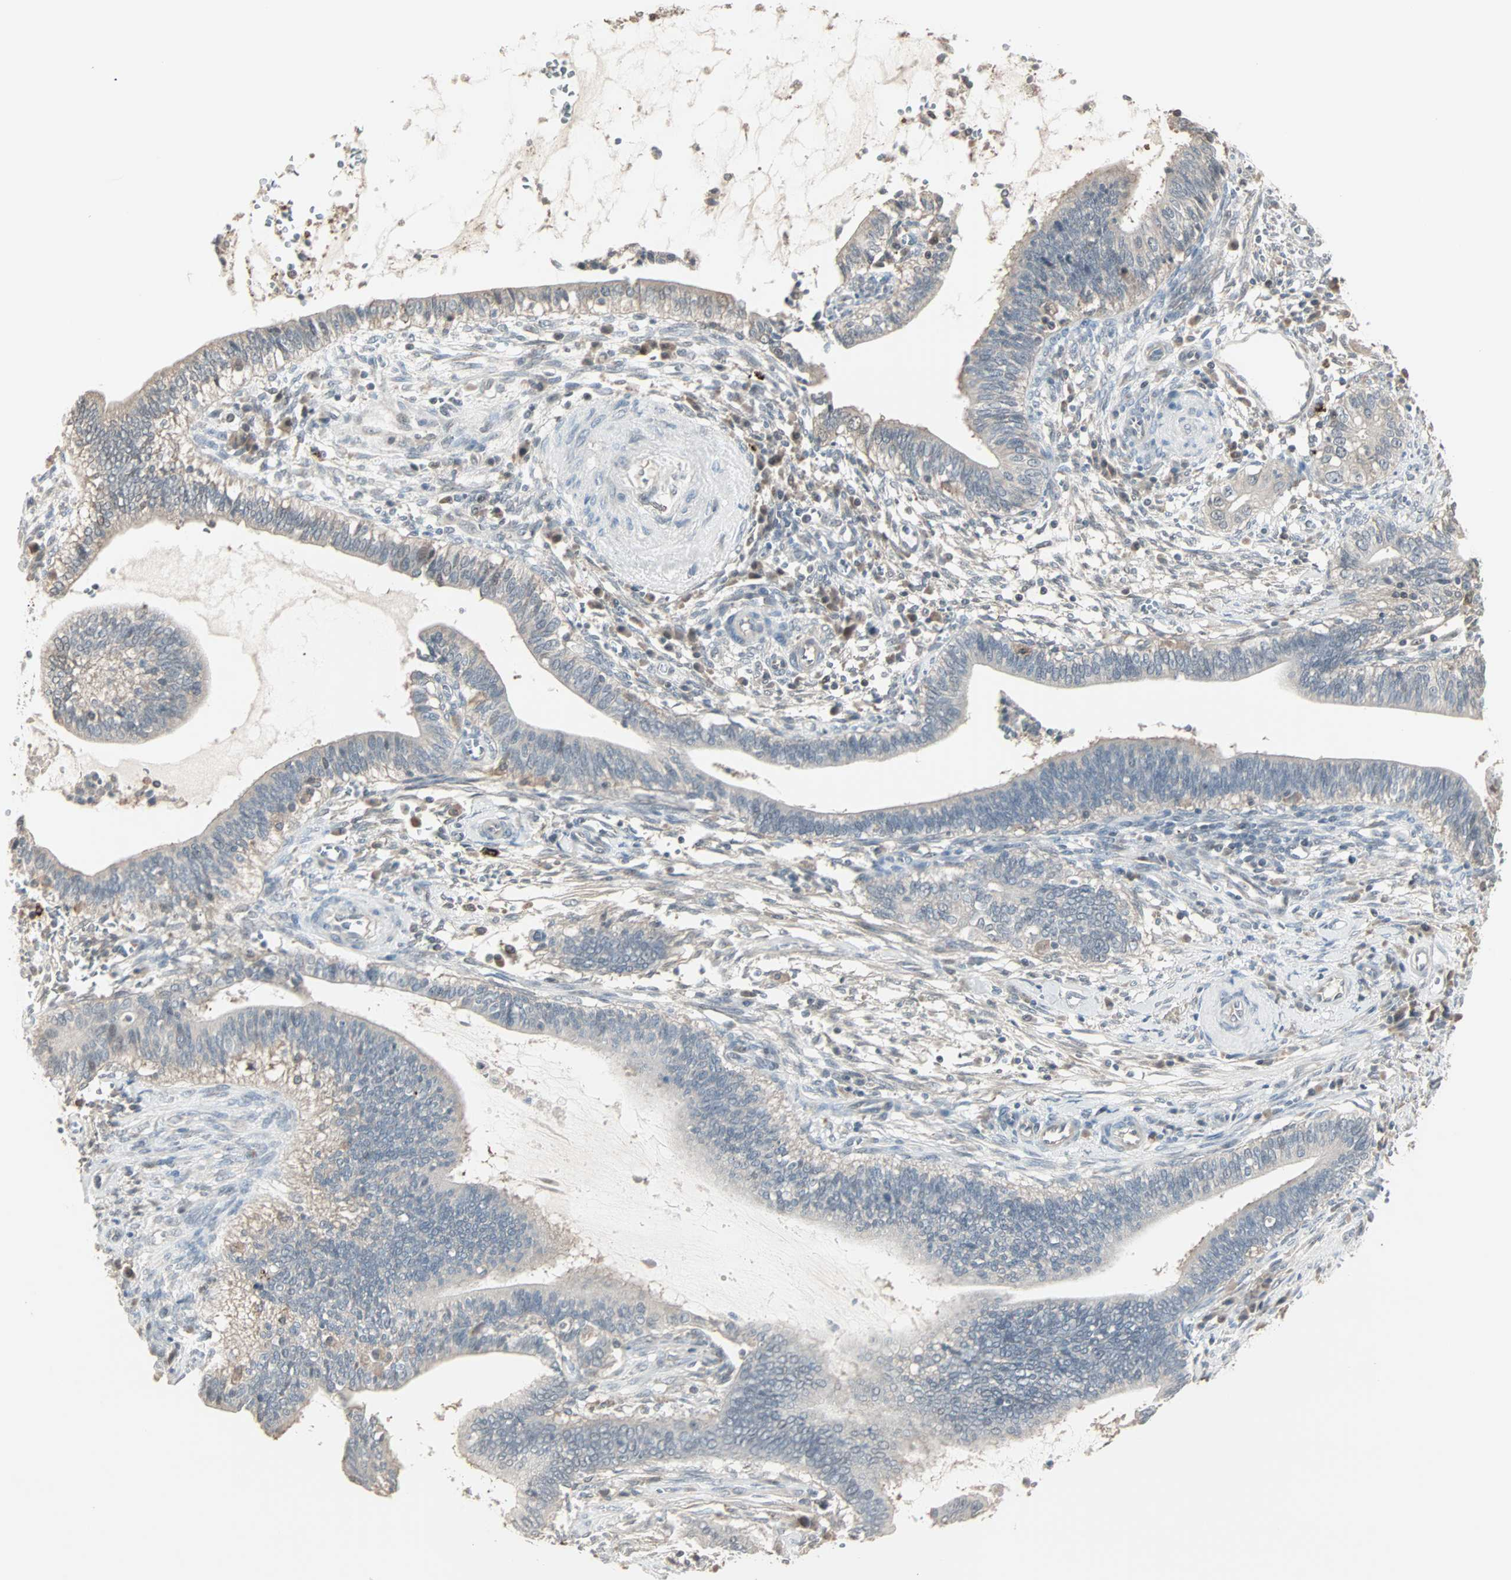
{"staining": {"intensity": "weak", "quantity": "25%-75%", "location": "cytoplasmic/membranous"}, "tissue": "cervical cancer", "cell_type": "Tumor cells", "image_type": "cancer", "snomed": [{"axis": "morphology", "description": "Adenocarcinoma, NOS"}, {"axis": "topography", "description": "Cervix"}], "caption": "Tumor cells show weak cytoplasmic/membranous staining in approximately 25%-75% of cells in cervical cancer.", "gene": "KDM4A", "patient": {"sex": "female", "age": 44}}